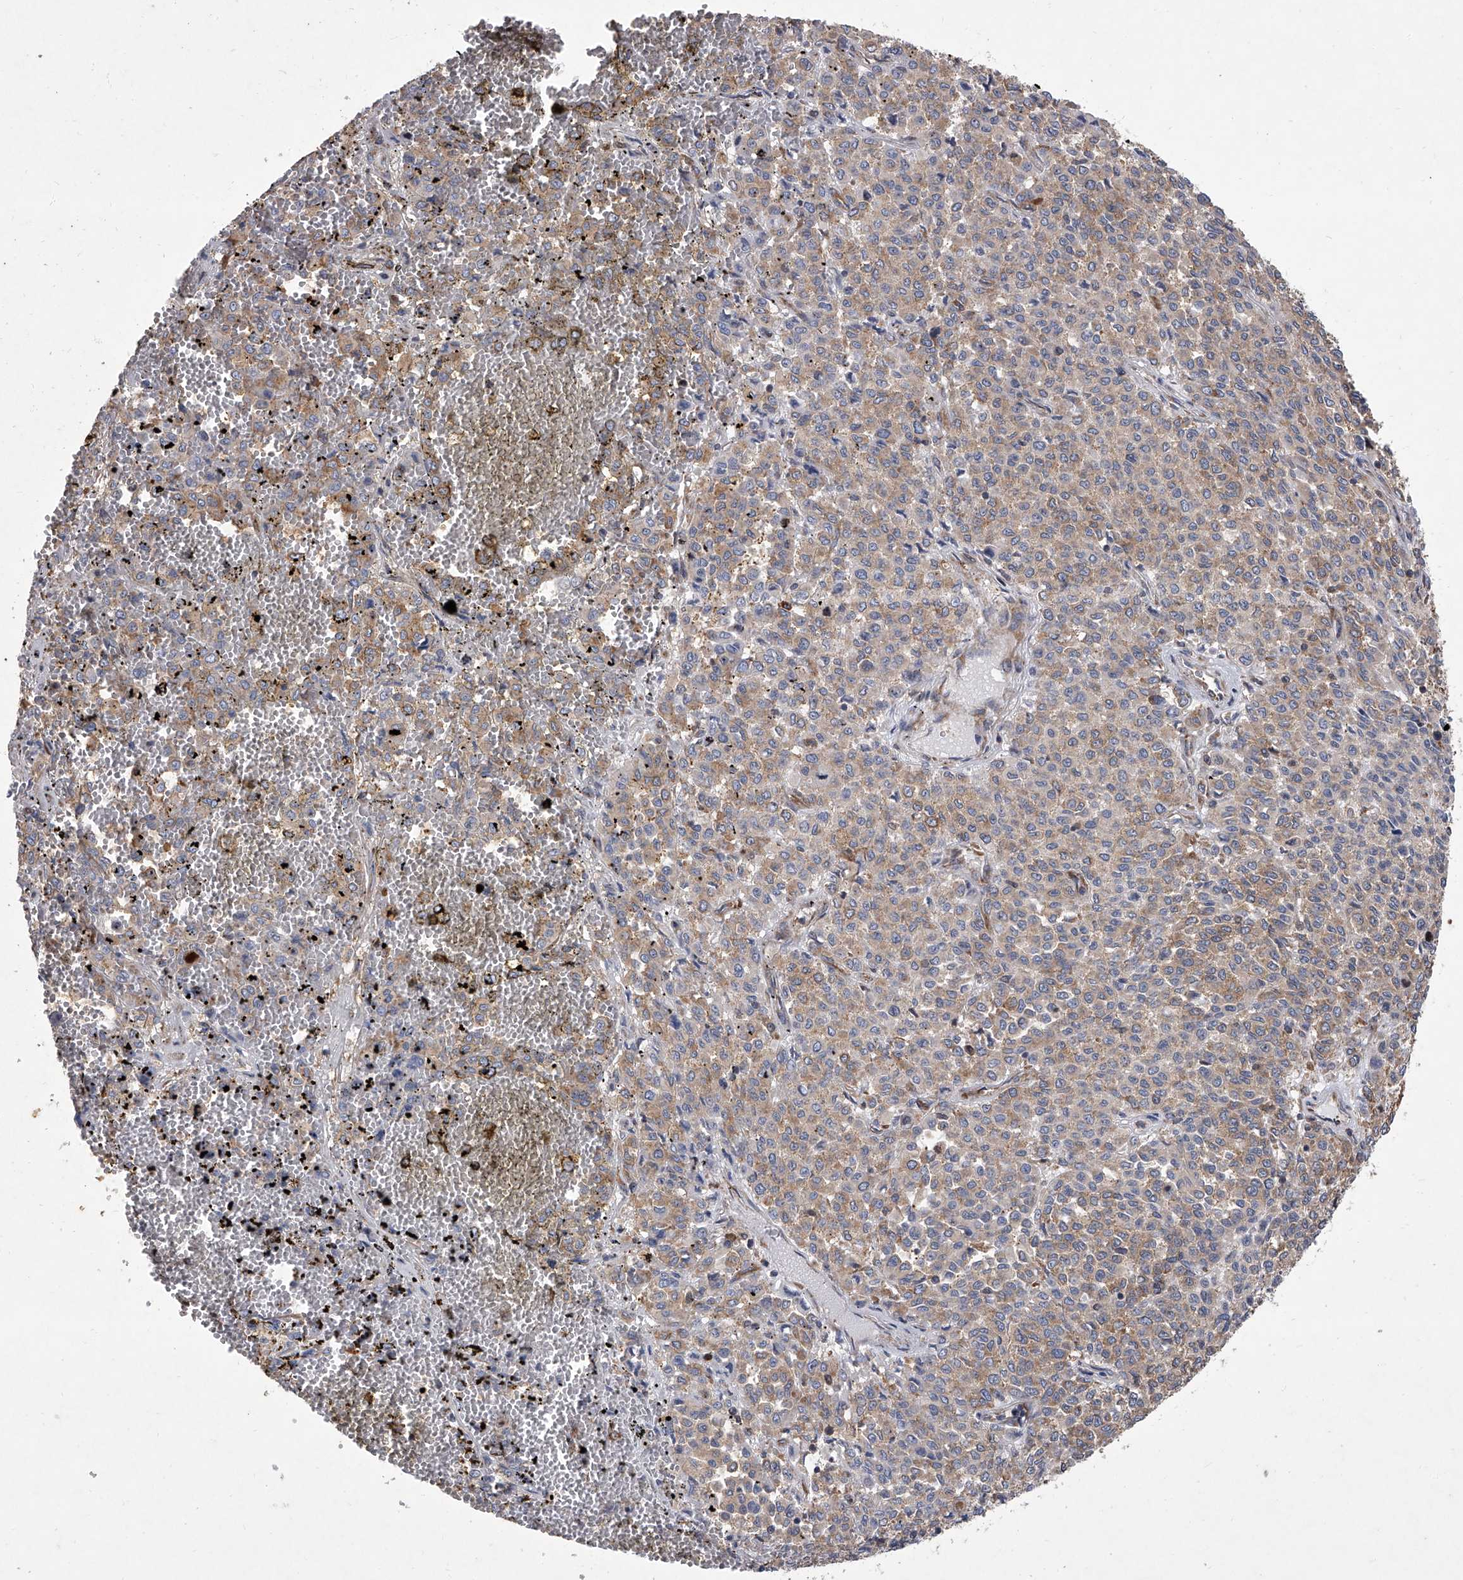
{"staining": {"intensity": "moderate", "quantity": ">75%", "location": "cytoplasmic/membranous"}, "tissue": "melanoma", "cell_type": "Tumor cells", "image_type": "cancer", "snomed": [{"axis": "morphology", "description": "Malignant melanoma, Metastatic site"}, {"axis": "topography", "description": "Pancreas"}], "caption": "Brown immunohistochemical staining in melanoma displays moderate cytoplasmic/membranous expression in about >75% of tumor cells.", "gene": "EIF2S2", "patient": {"sex": "female", "age": 30}}